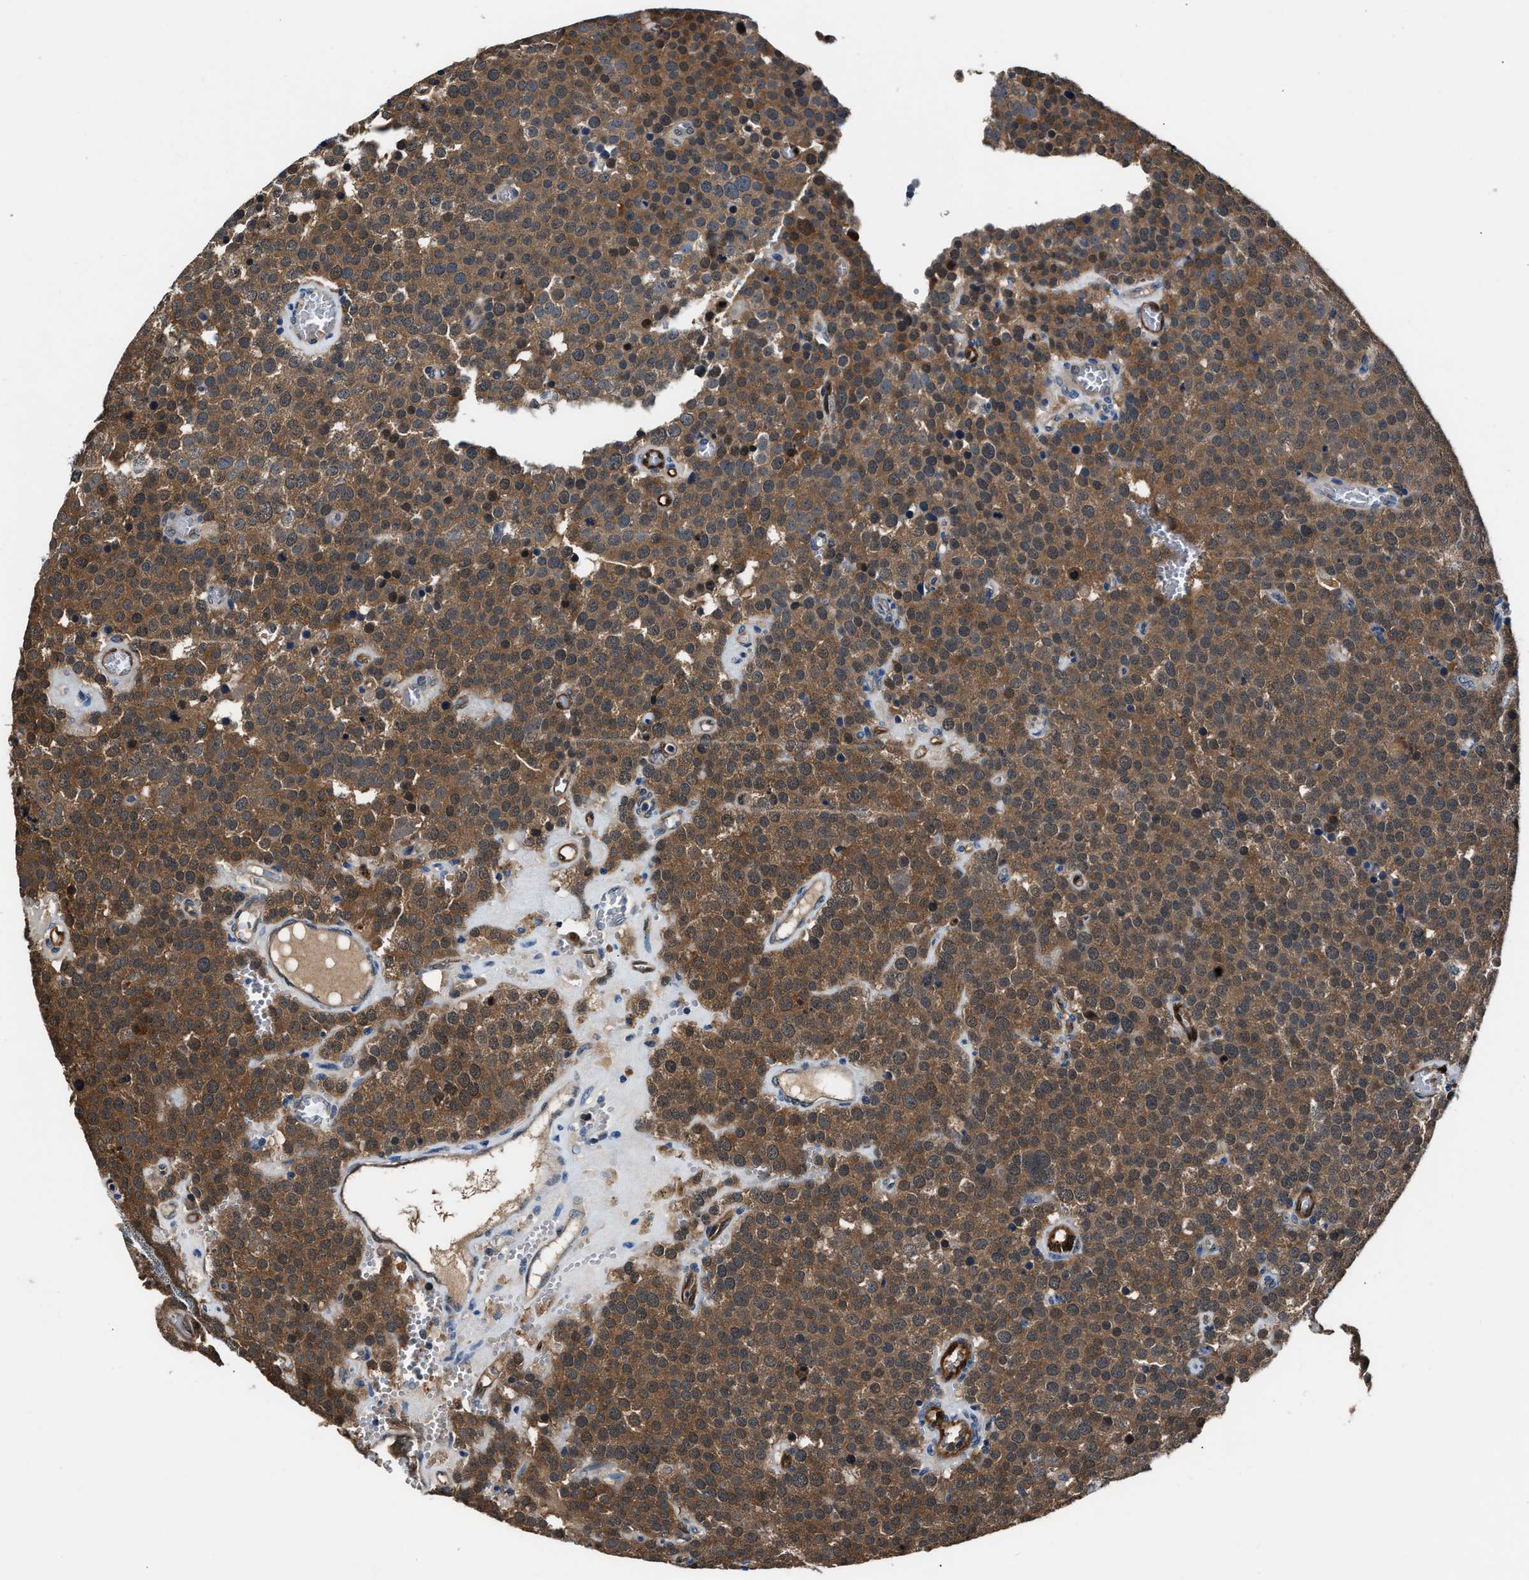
{"staining": {"intensity": "moderate", "quantity": ">75%", "location": "cytoplasmic/membranous"}, "tissue": "testis cancer", "cell_type": "Tumor cells", "image_type": "cancer", "snomed": [{"axis": "morphology", "description": "Normal tissue, NOS"}, {"axis": "morphology", "description": "Seminoma, NOS"}, {"axis": "topography", "description": "Testis"}], "caption": "Testis seminoma was stained to show a protein in brown. There is medium levels of moderate cytoplasmic/membranous staining in approximately >75% of tumor cells.", "gene": "PPA1", "patient": {"sex": "male", "age": 71}}